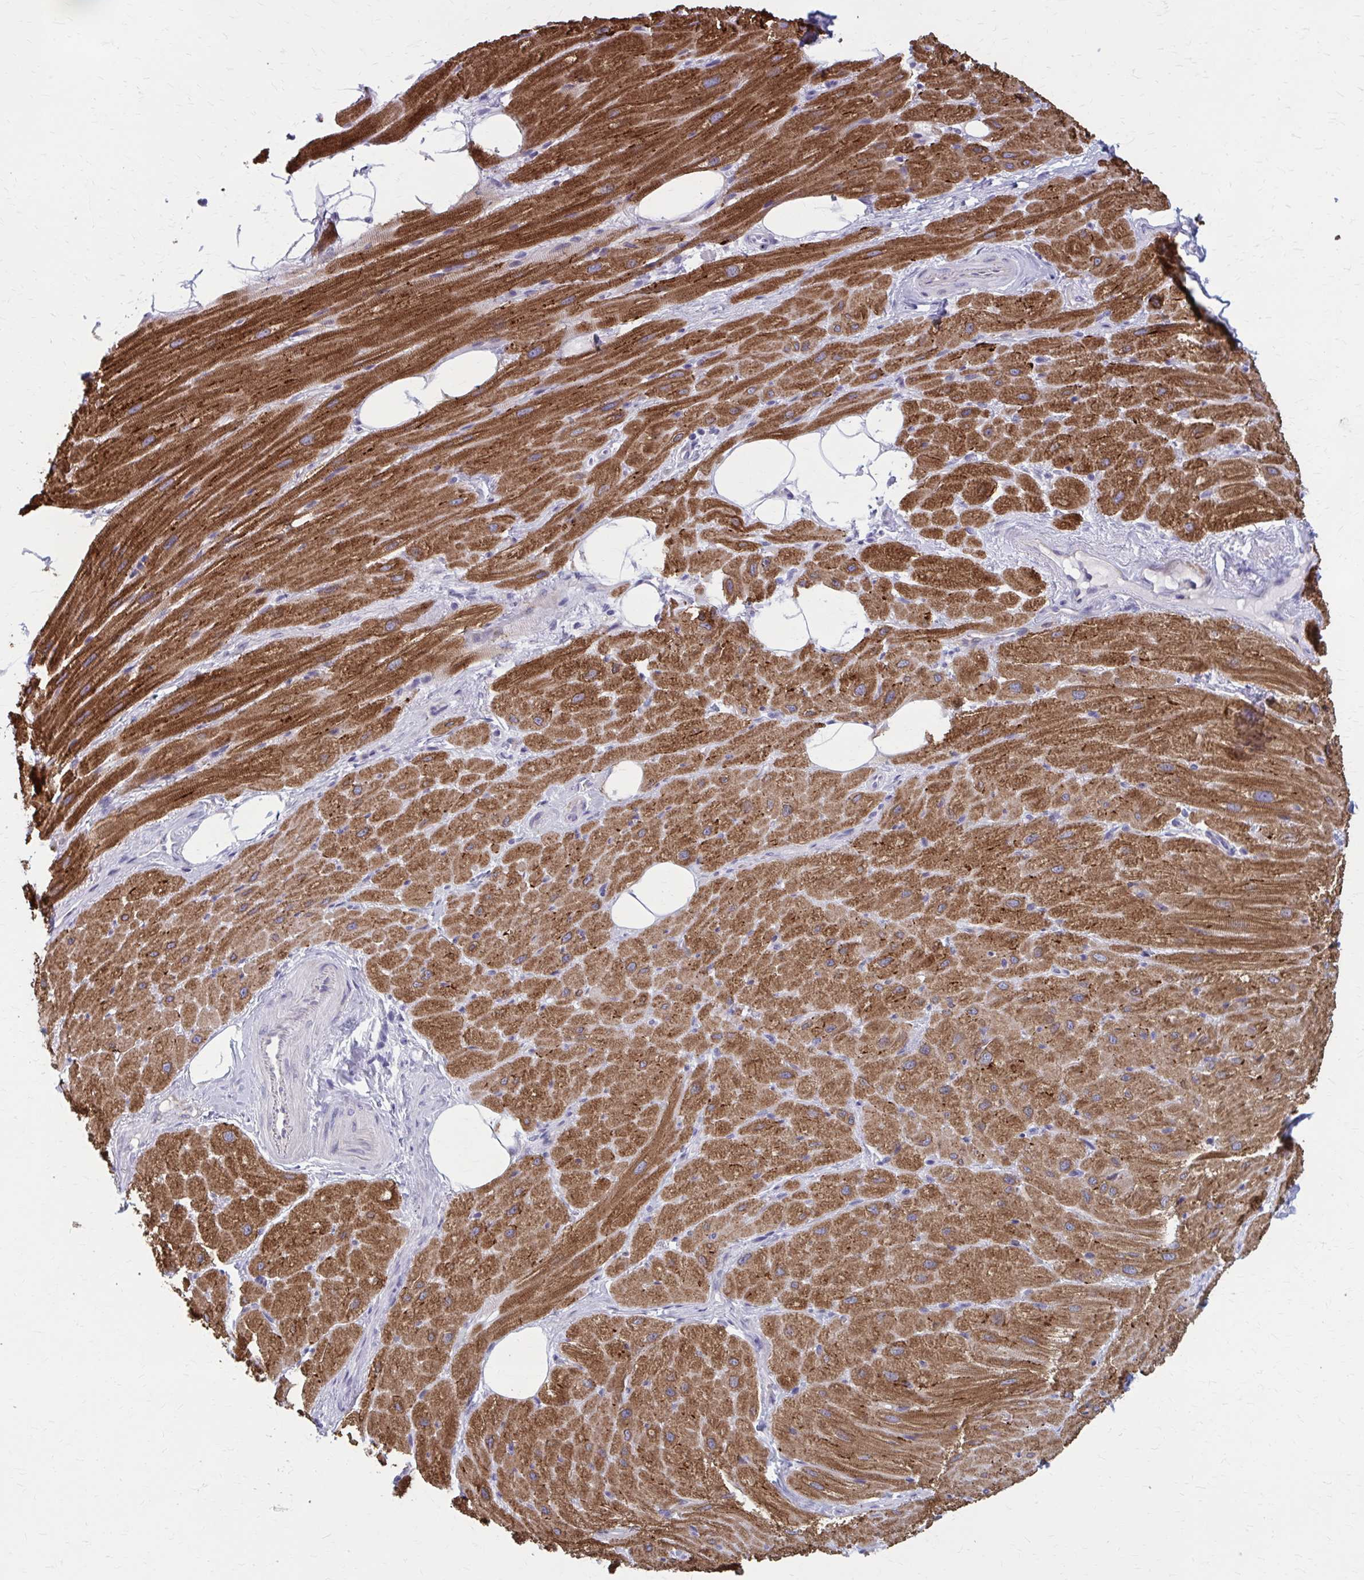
{"staining": {"intensity": "strong", "quantity": ">75%", "location": "cytoplasmic/membranous"}, "tissue": "heart muscle", "cell_type": "Cardiomyocytes", "image_type": "normal", "snomed": [{"axis": "morphology", "description": "Normal tissue, NOS"}, {"axis": "topography", "description": "Heart"}], "caption": "Approximately >75% of cardiomyocytes in benign human heart muscle exhibit strong cytoplasmic/membranous protein staining as visualized by brown immunohistochemical staining.", "gene": "CASQ2", "patient": {"sex": "male", "age": 62}}